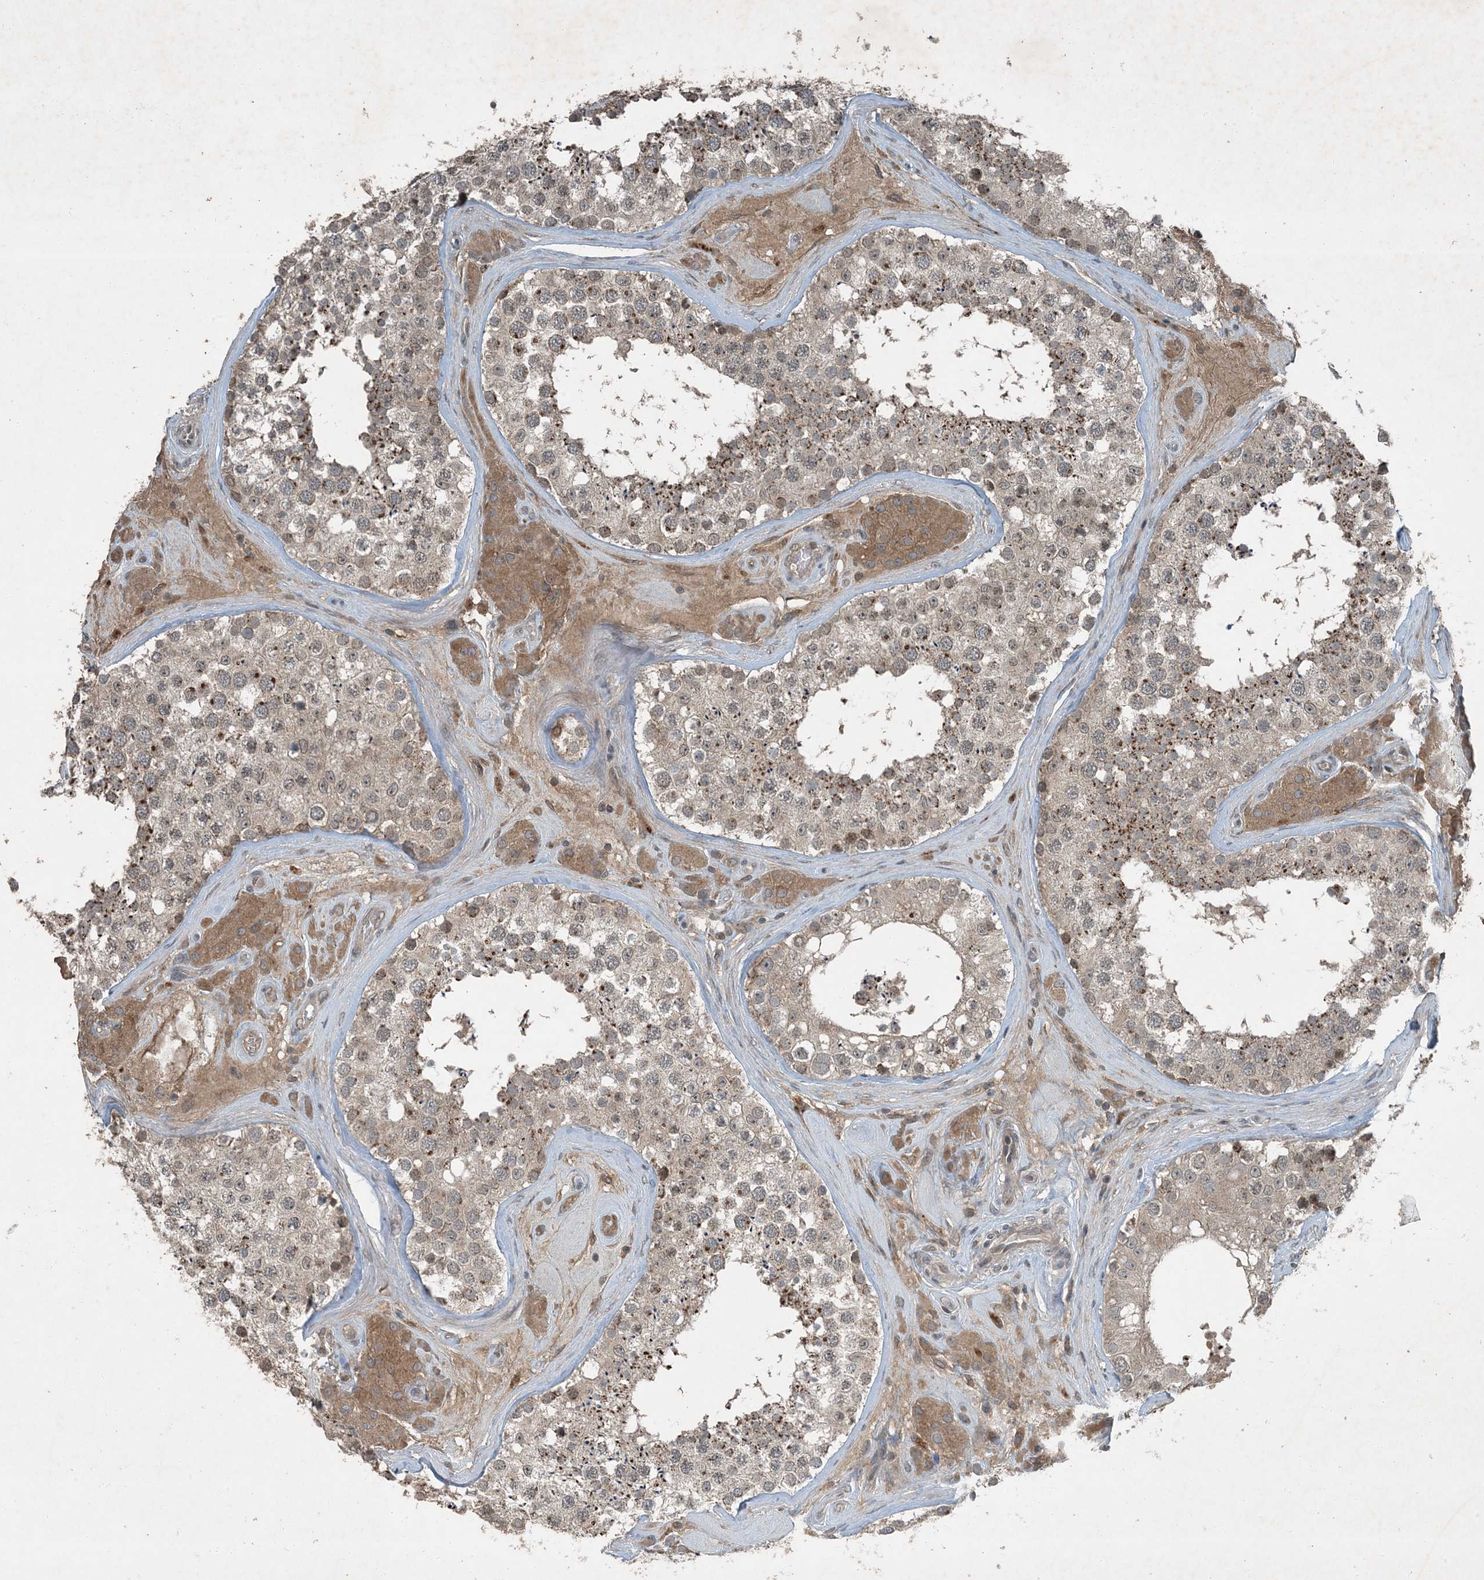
{"staining": {"intensity": "weak", "quantity": "25%-75%", "location": "cytoplasmic/membranous"}, "tissue": "testis", "cell_type": "Cells in seminiferous ducts", "image_type": "normal", "snomed": [{"axis": "morphology", "description": "Normal tissue, NOS"}, {"axis": "topography", "description": "Testis"}], "caption": "The micrograph exhibits a brown stain indicating the presence of a protein in the cytoplasmic/membranous of cells in seminiferous ducts in testis. The protein of interest is shown in brown color, while the nuclei are stained blue.", "gene": "MDN1", "patient": {"sex": "male", "age": 46}}